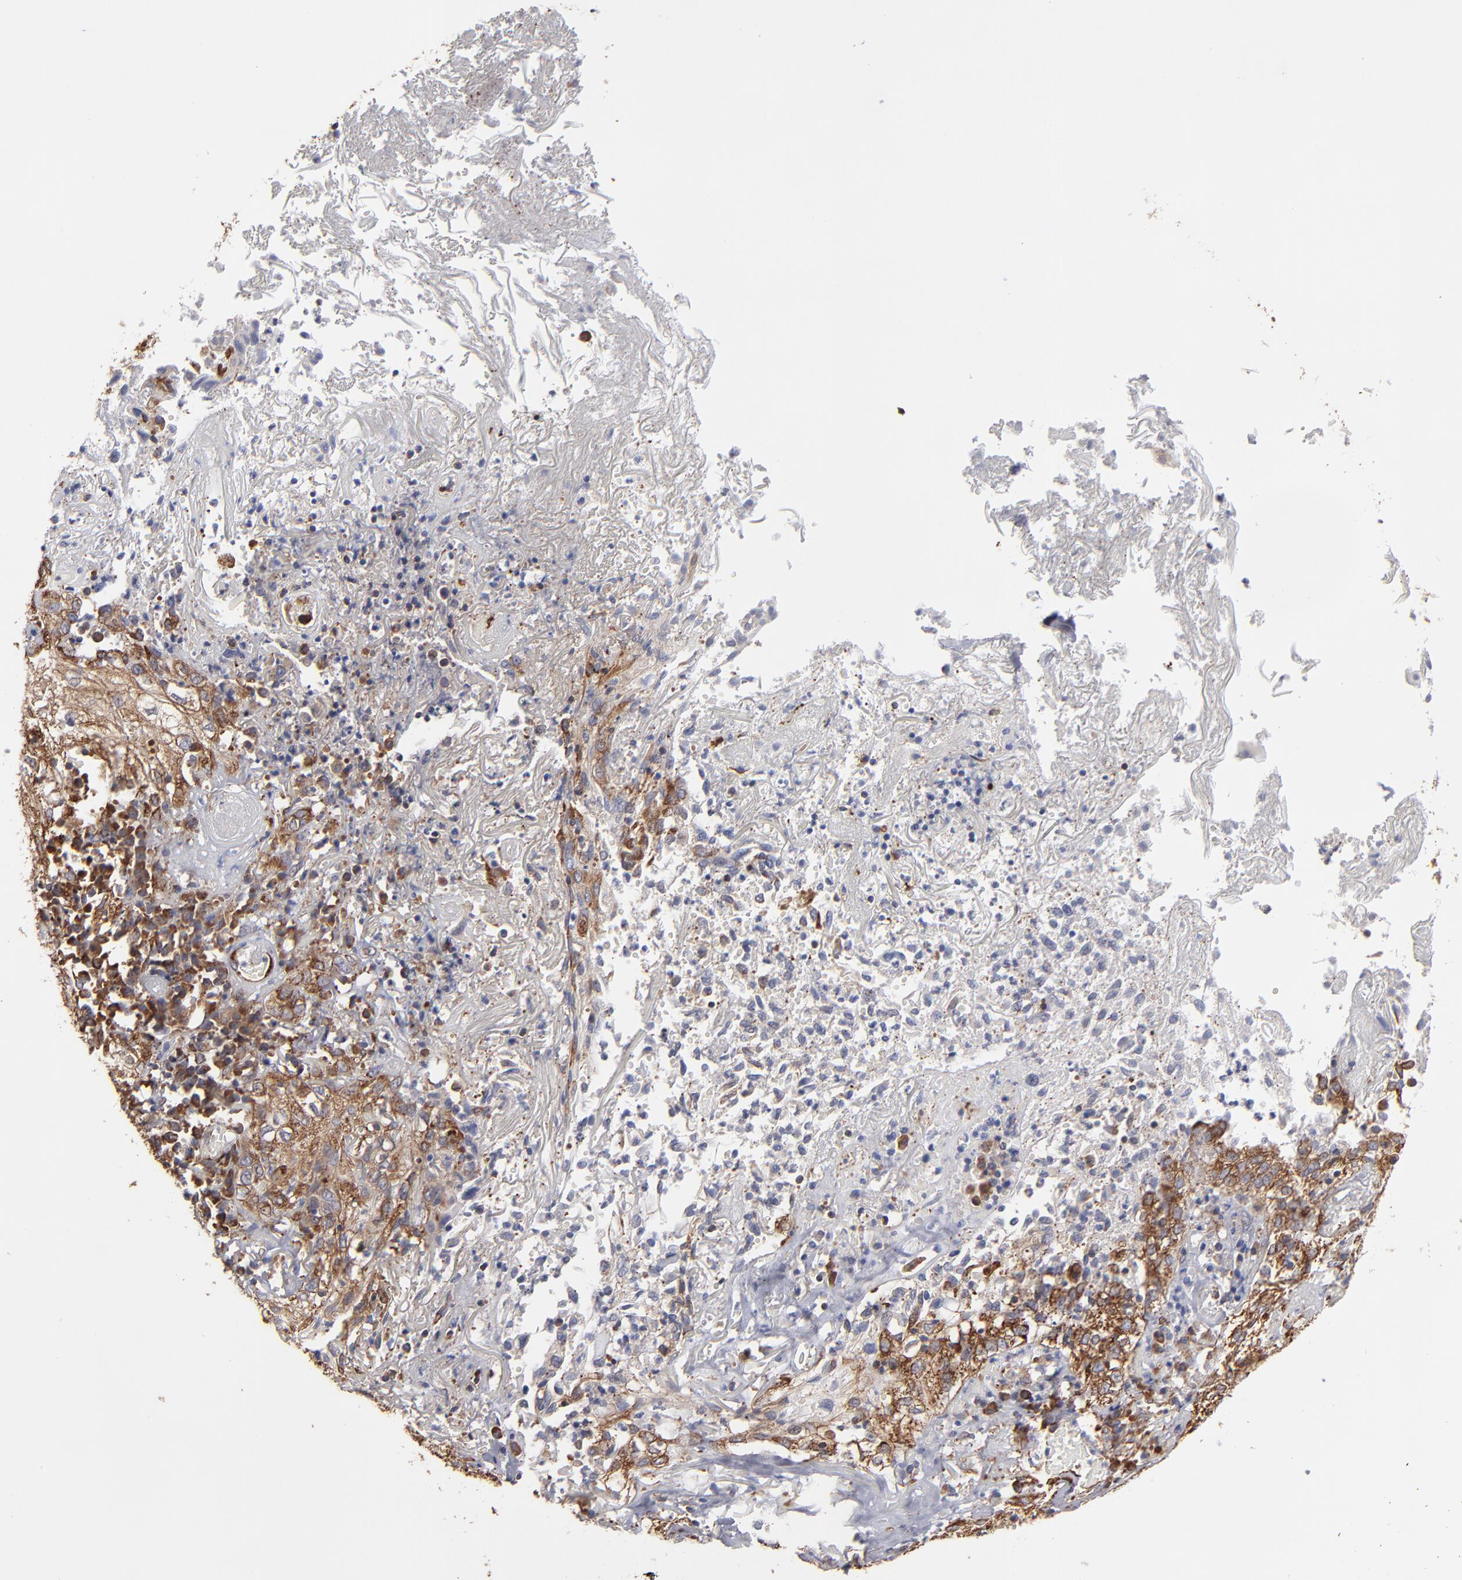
{"staining": {"intensity": "moderate", "quantity": ">75%", "location": "cytoplasmic/membranous"}, "tissue": "skin cancer", "cell_type": "Tumor cells", "image_type": "cancer", "snomed": [{"axis": "morphology", "description": "Squamous cell carcinoma, NOS"}, {"axis": "topography", "description": "Skin"}], "caption": "An image of squamous cell carcinoma (skin) stained for a protein shows moderate cytoplasmic/membranous brown staining in tumor cells. The protein is stained brown, and the nuclei are stained in blue (DAB IHC with brightfield microscopy, high magnification).", "gene": "KTN1", "patient": {"sex": "male", "age": 65}}